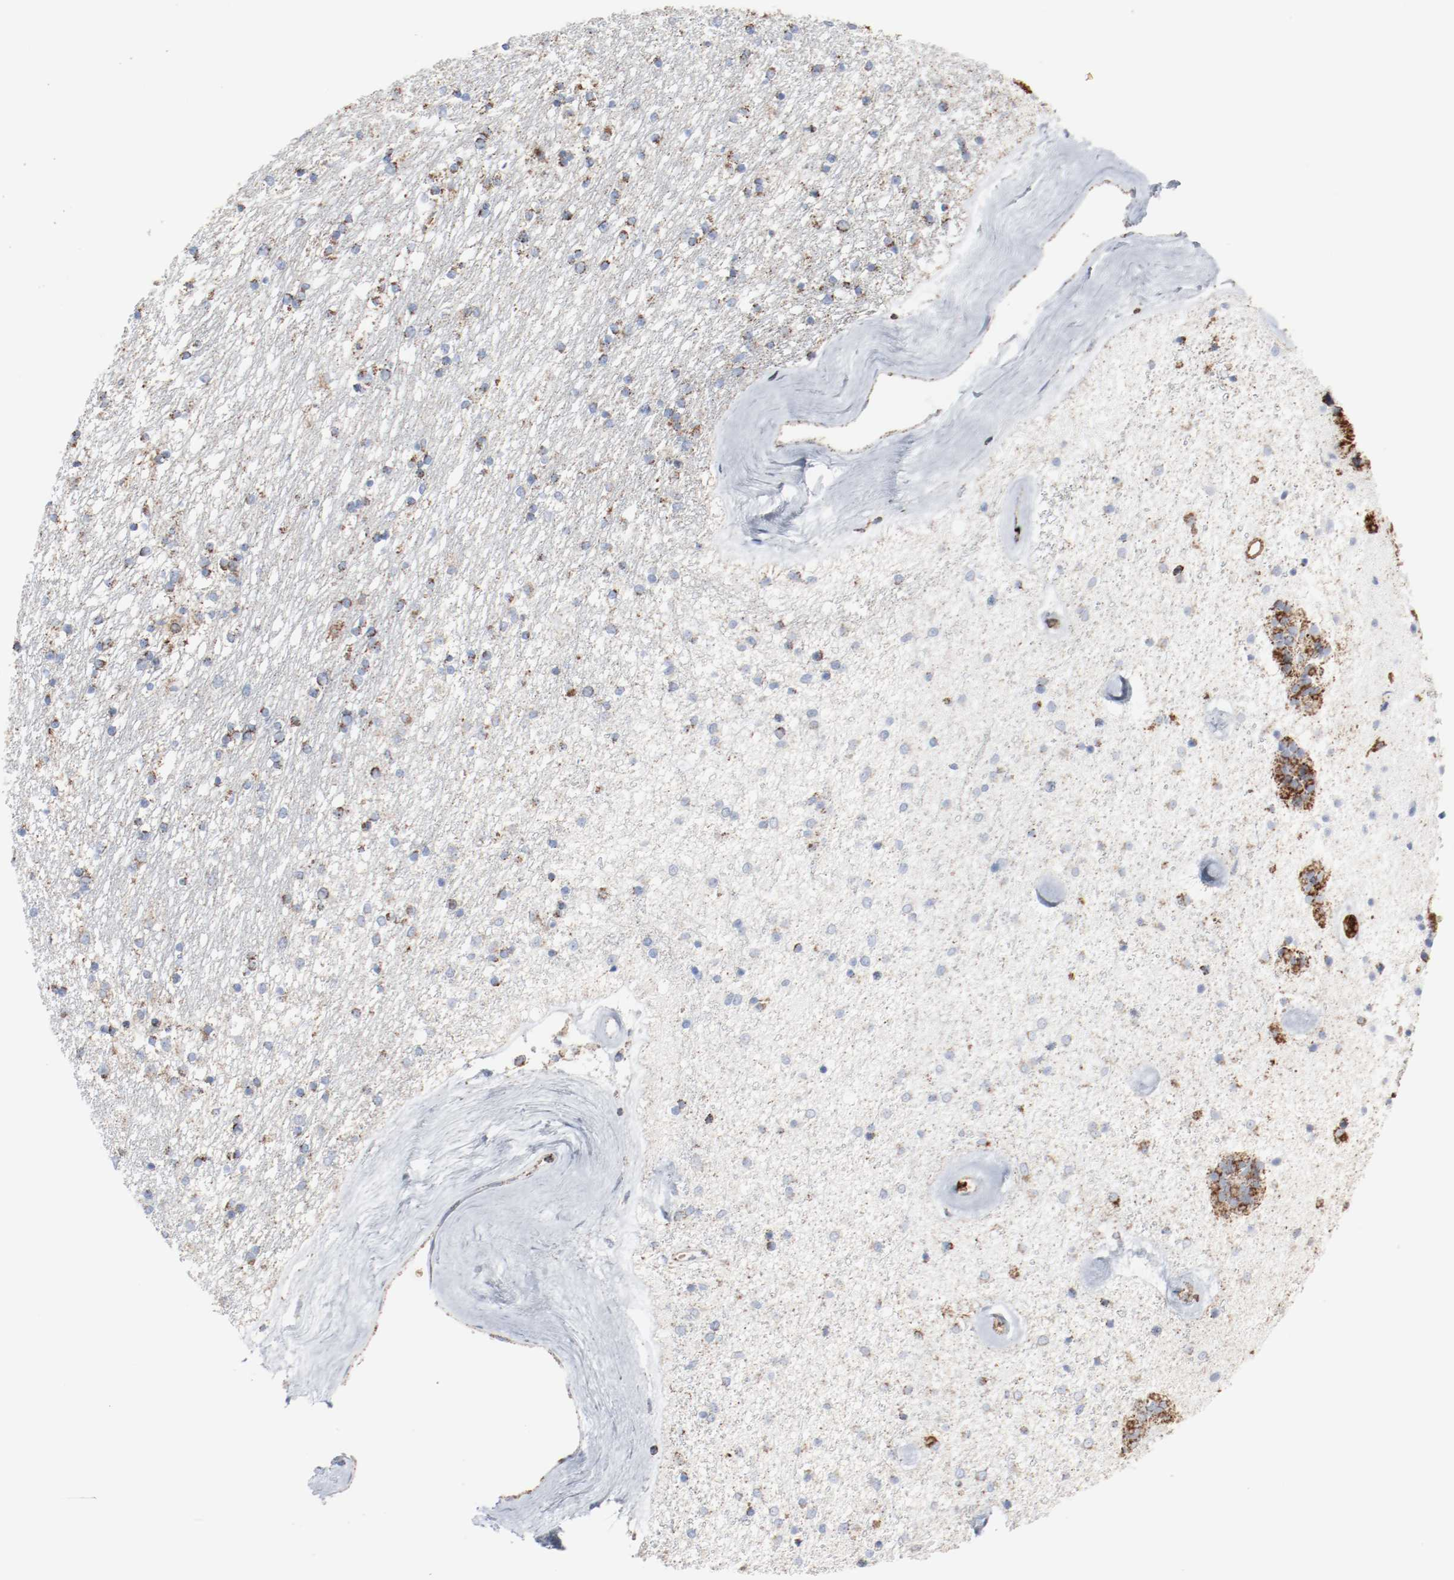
{"staining": {"intensity": "moderate", "quantity": ">75%", "location": "cytoplasmic/membranous"}, "tissue": "caudate", "cell_type": "Glial cells", "image_type": "normal", "snomed": [{"axis": "morphology", "description": "Normal tissue, NOS"}, {"axis": "topography", "description": "Lateral ventricle wall"}], "caption": "Glial cells exhibit medium levels of moderate cytoplasmic/membranous staining in approximately >75% of cells in unremarkable human caudate. (IHC, brightfield microscopy, high magnification).", "gene": "NDUFB8", "patient": {"sex": "female", "age": 54}}